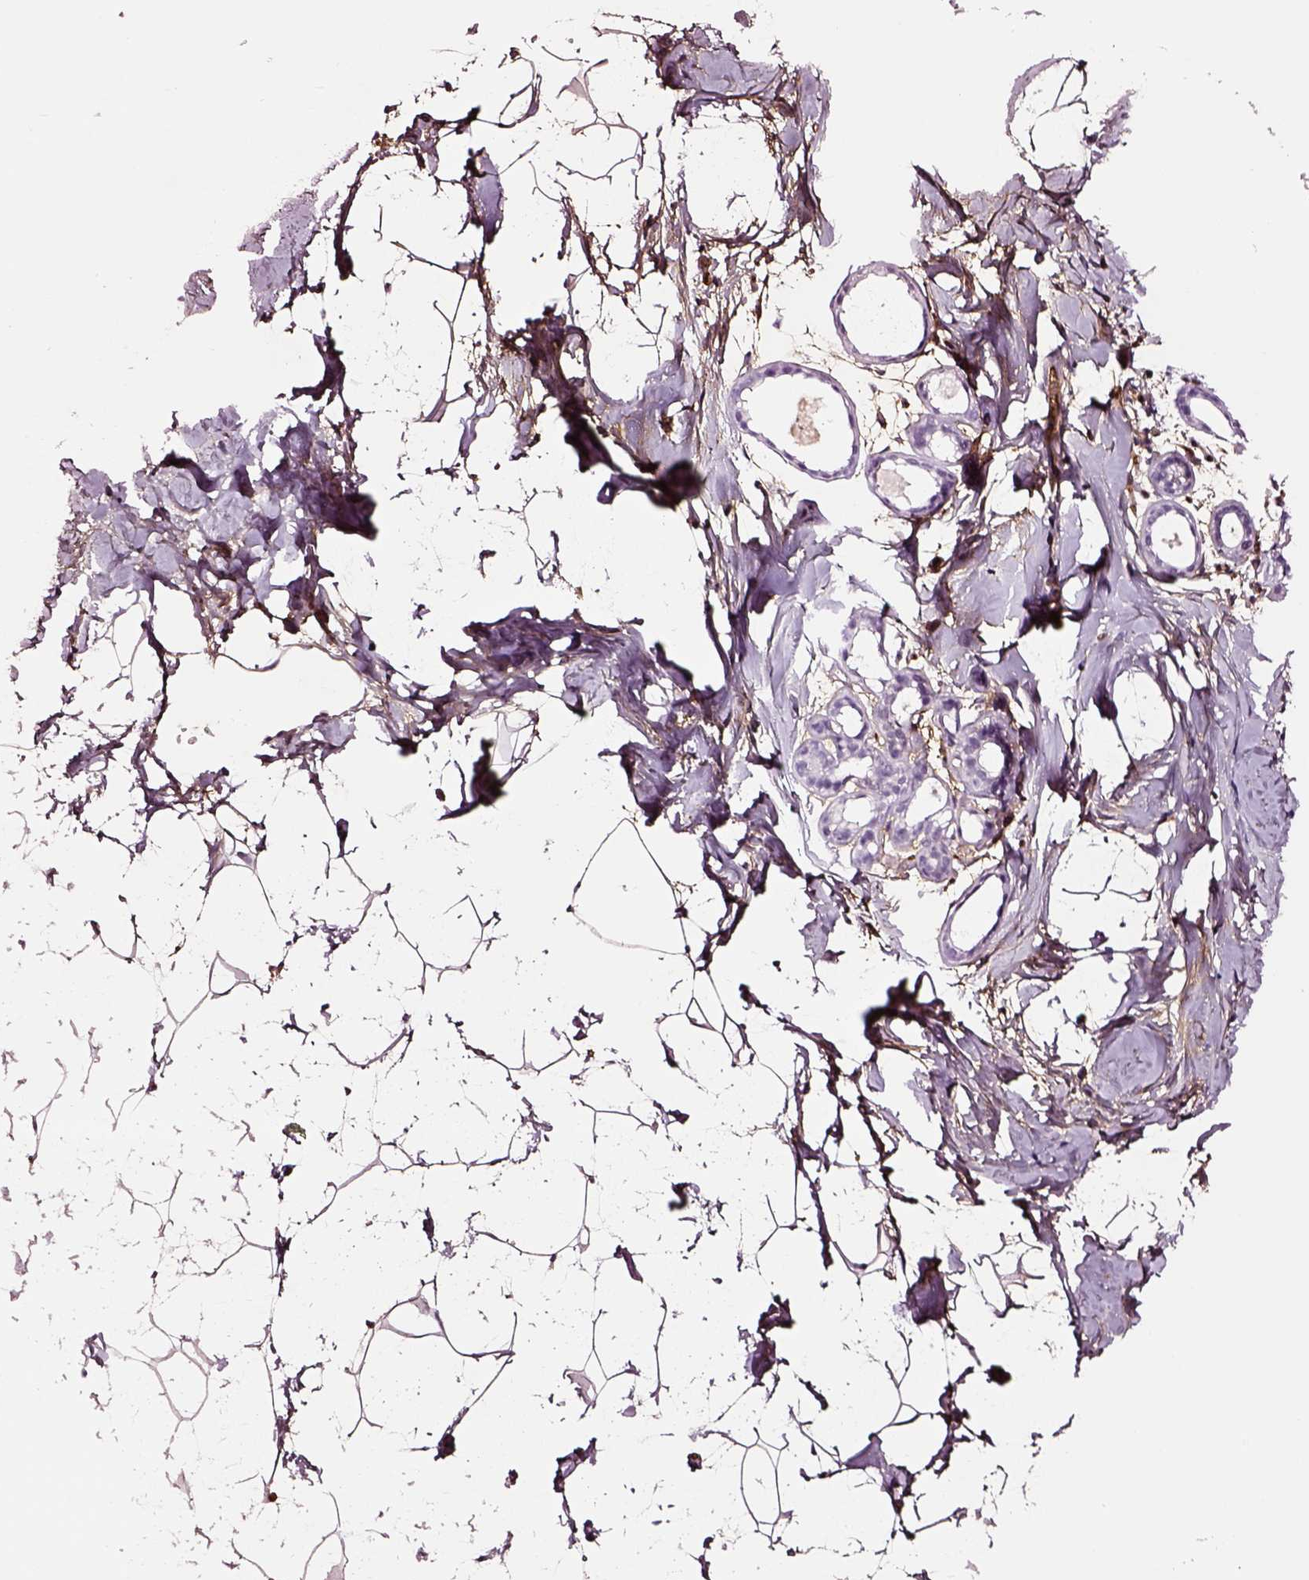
{"staining": {"intensity": "negative", "quantity": "none", "location": "none"}, "tissue": "breast", "cell_type": "Adipocytes", "image_type": "normal", "snomed": [{"axis": "morphology", "description": "Normal tissue, NOS"}, {"axis": "topography", "description": "Breast"}], "caption": "This is a image of IHC staining of normal breast, which shows no expression in adipocytes.", "gene": "TF", "patient": {"sex": "female", "age": 32}}